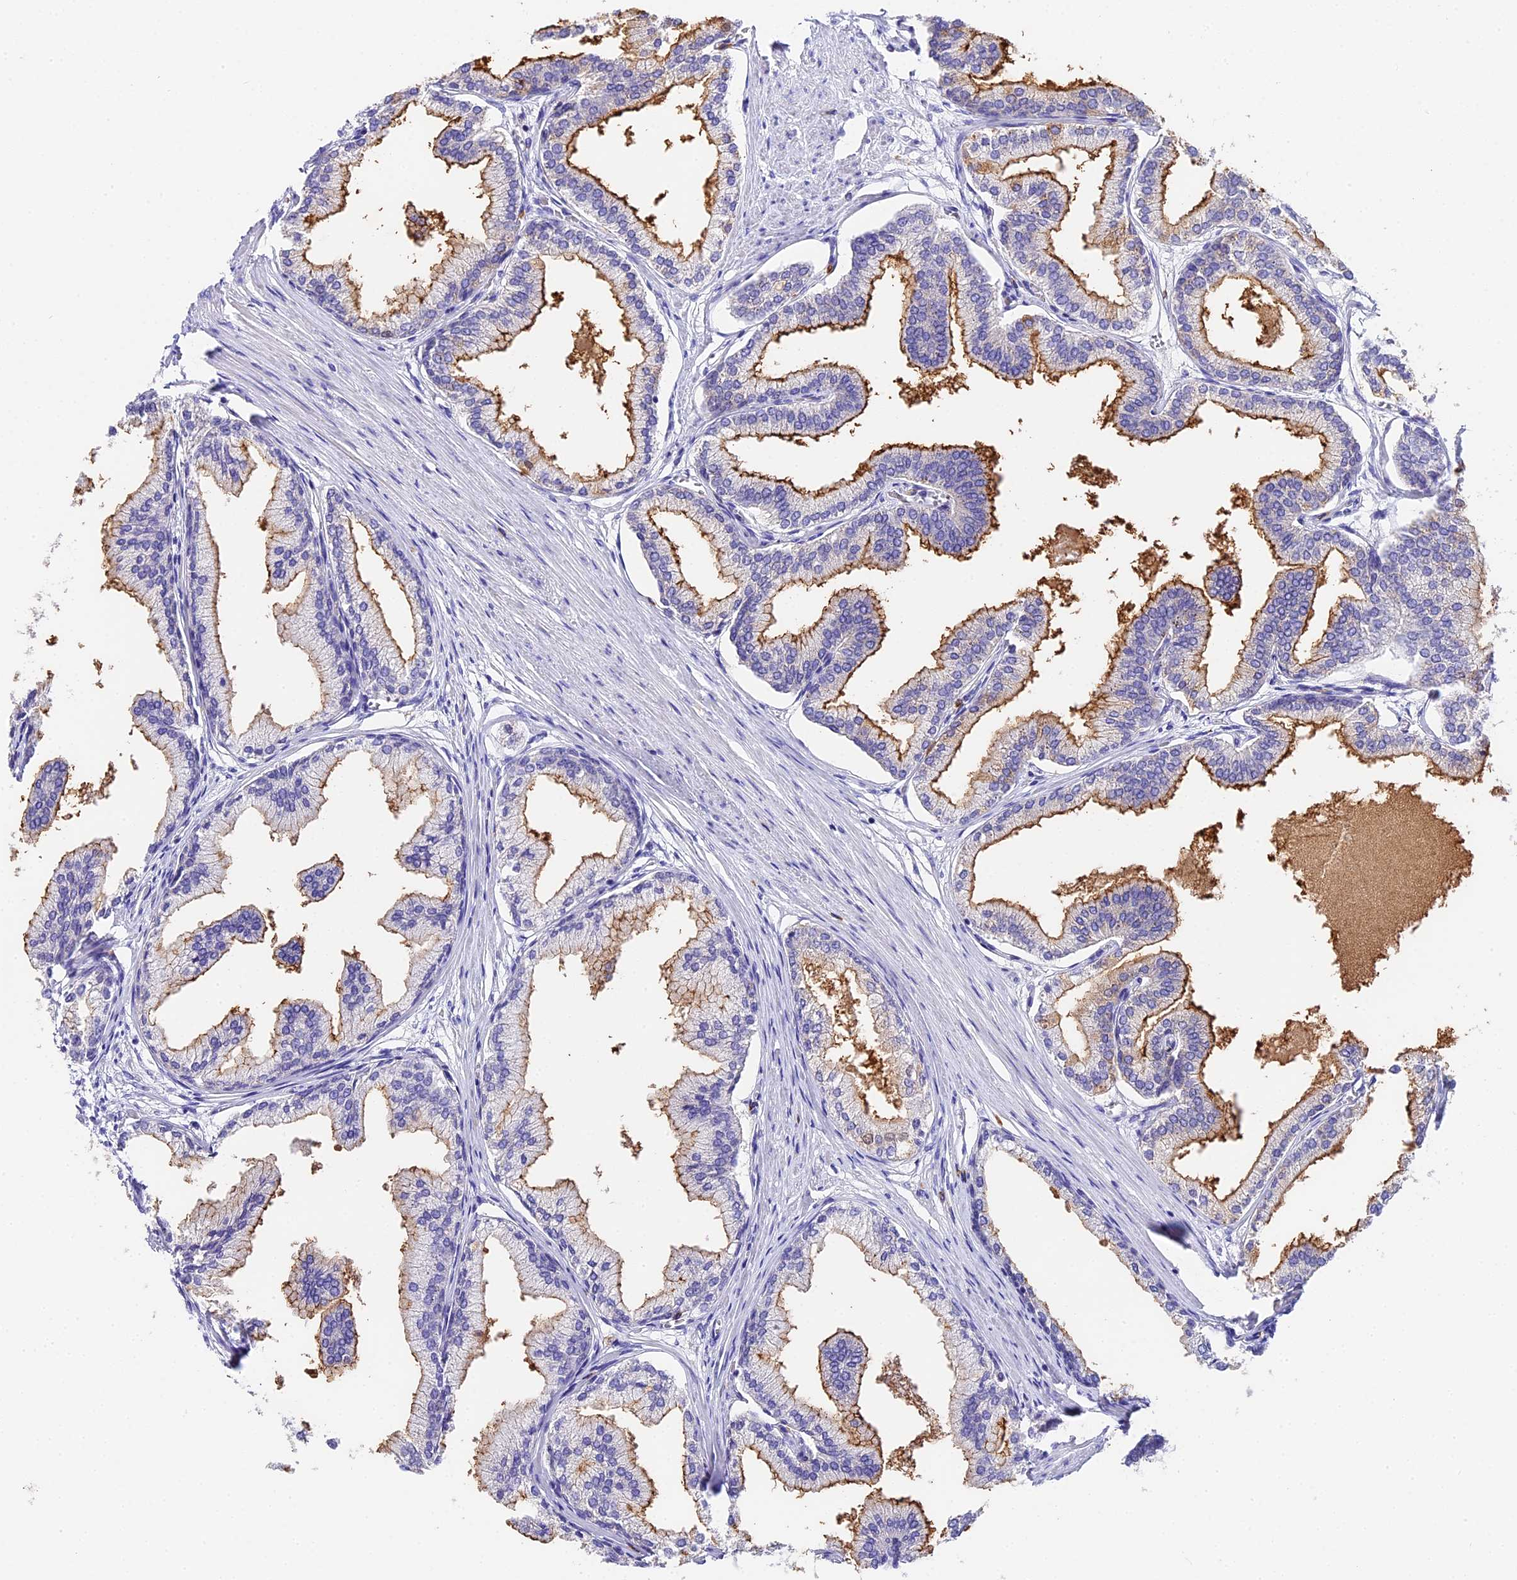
{"staining": {"intensity": "moderate", "quantity": "25%-75%", "location": "cytoplasmic/membranous"}, "tissue": "prostate cancer", "cell_type": "Tumor cells", "image_type": "cancer", "snomed": [{"axis": "morphology", "description": "Adenocarcinoma, Low grade"}, {"axis": "topography", "description": "Prostate"}], "caption": "Human prostate adenocarcinoma (low-grade) stained with a brown dye shows moderate cytoplasmic/membranous positive expression in about 25%-75% of tumor cells.", "gene": "LYPD6", "patient": {"sex": "male", "age": 63}}